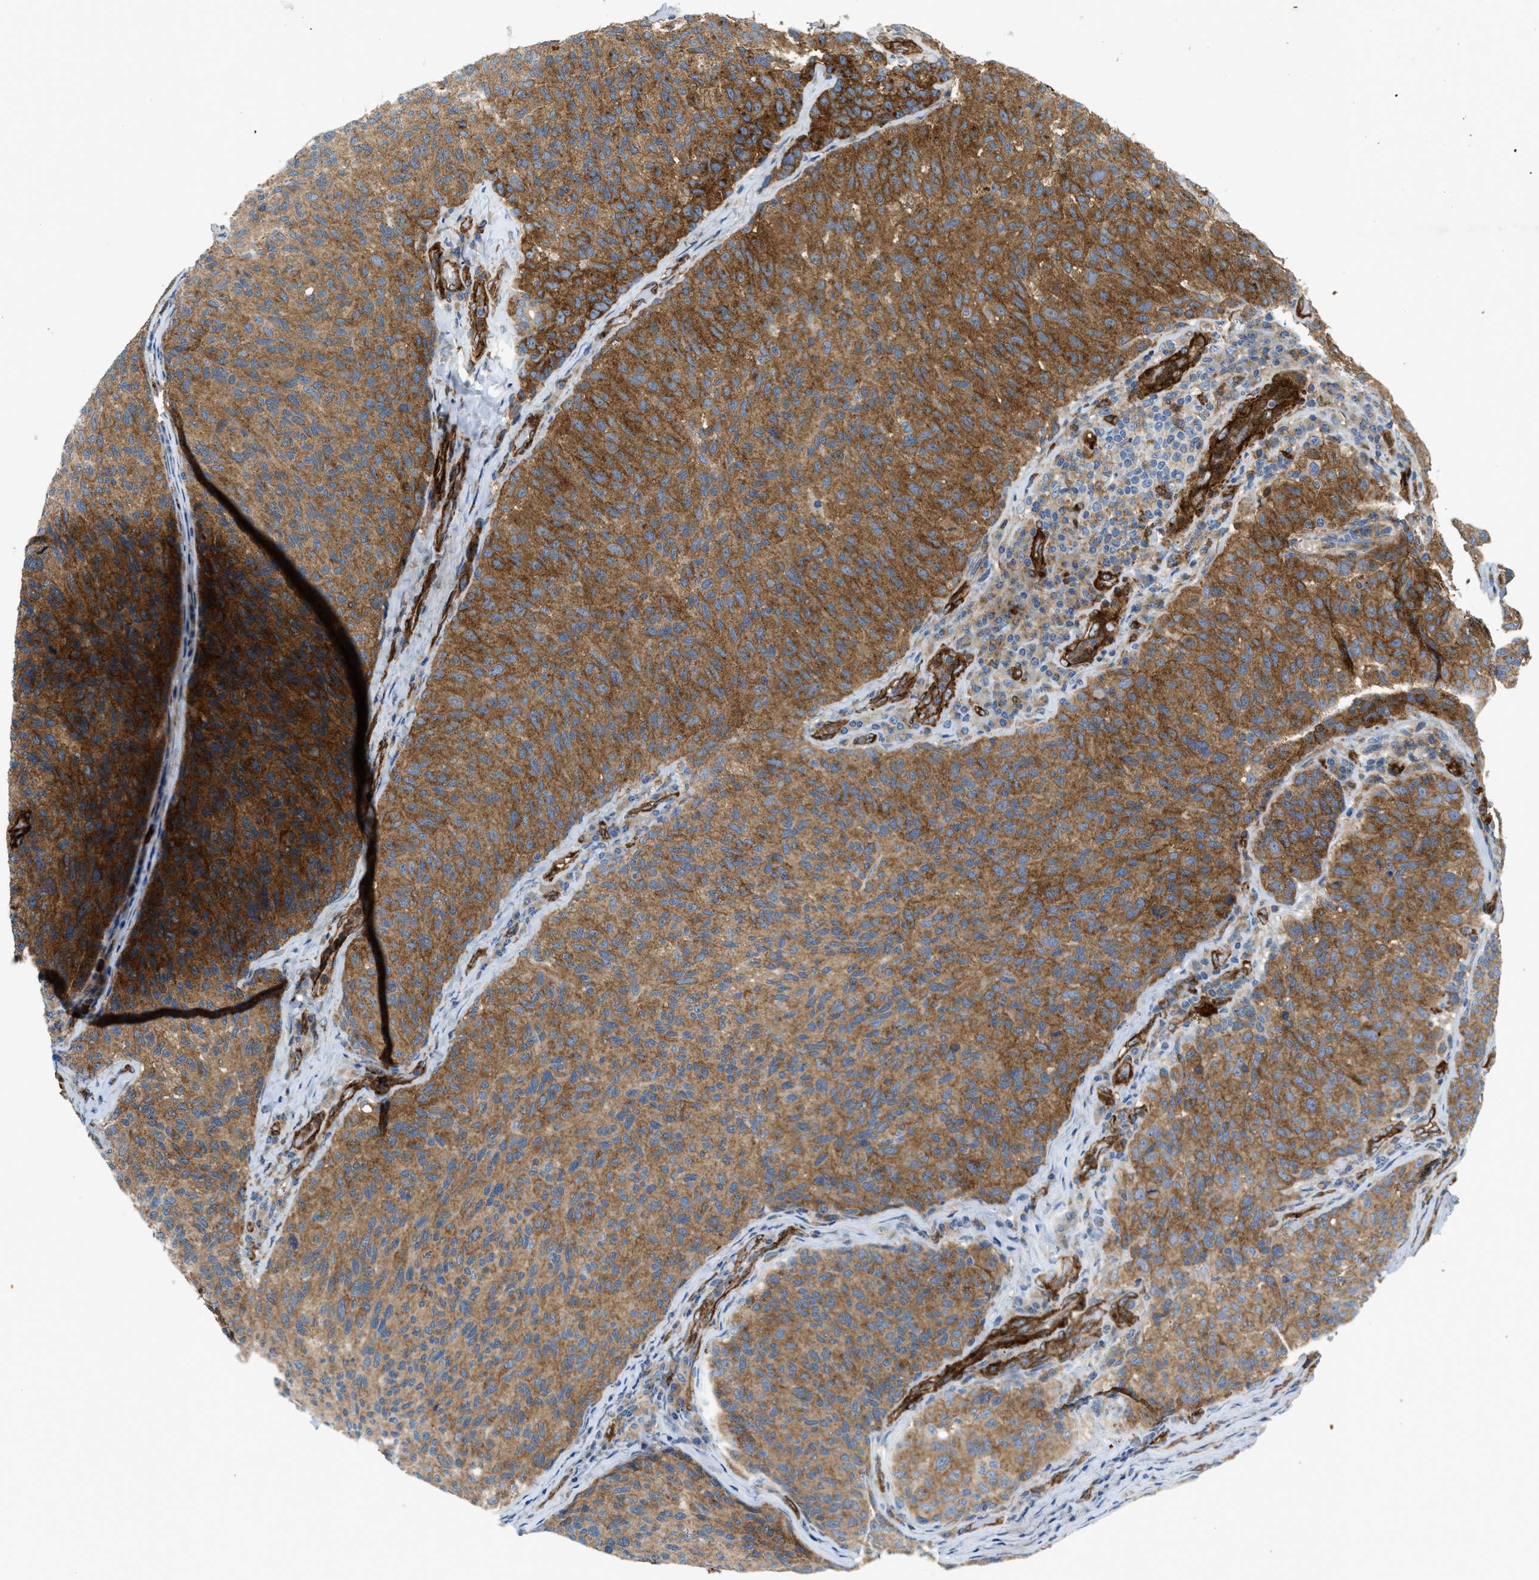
{"staining": {"intensity": "moderate", "quantity": ">75%", "location": "cytoplasmic/membranous"}, "tissue": "melanoma", "cell_type": "Tumor cells", "image_type": "cancer", "snomed": [{"axis": "morphology", "description": "Malignant melanoma, NOS"}, {"axis": "topography", "description": "Skin"}], "caption": "The immunohistochemical stain shows moderate cytoplasmic/membranous expression in tumor cells of malignant melanoma tissue.", "gene": "HIP1", "patient": {"sex": "female", "age": 73}}